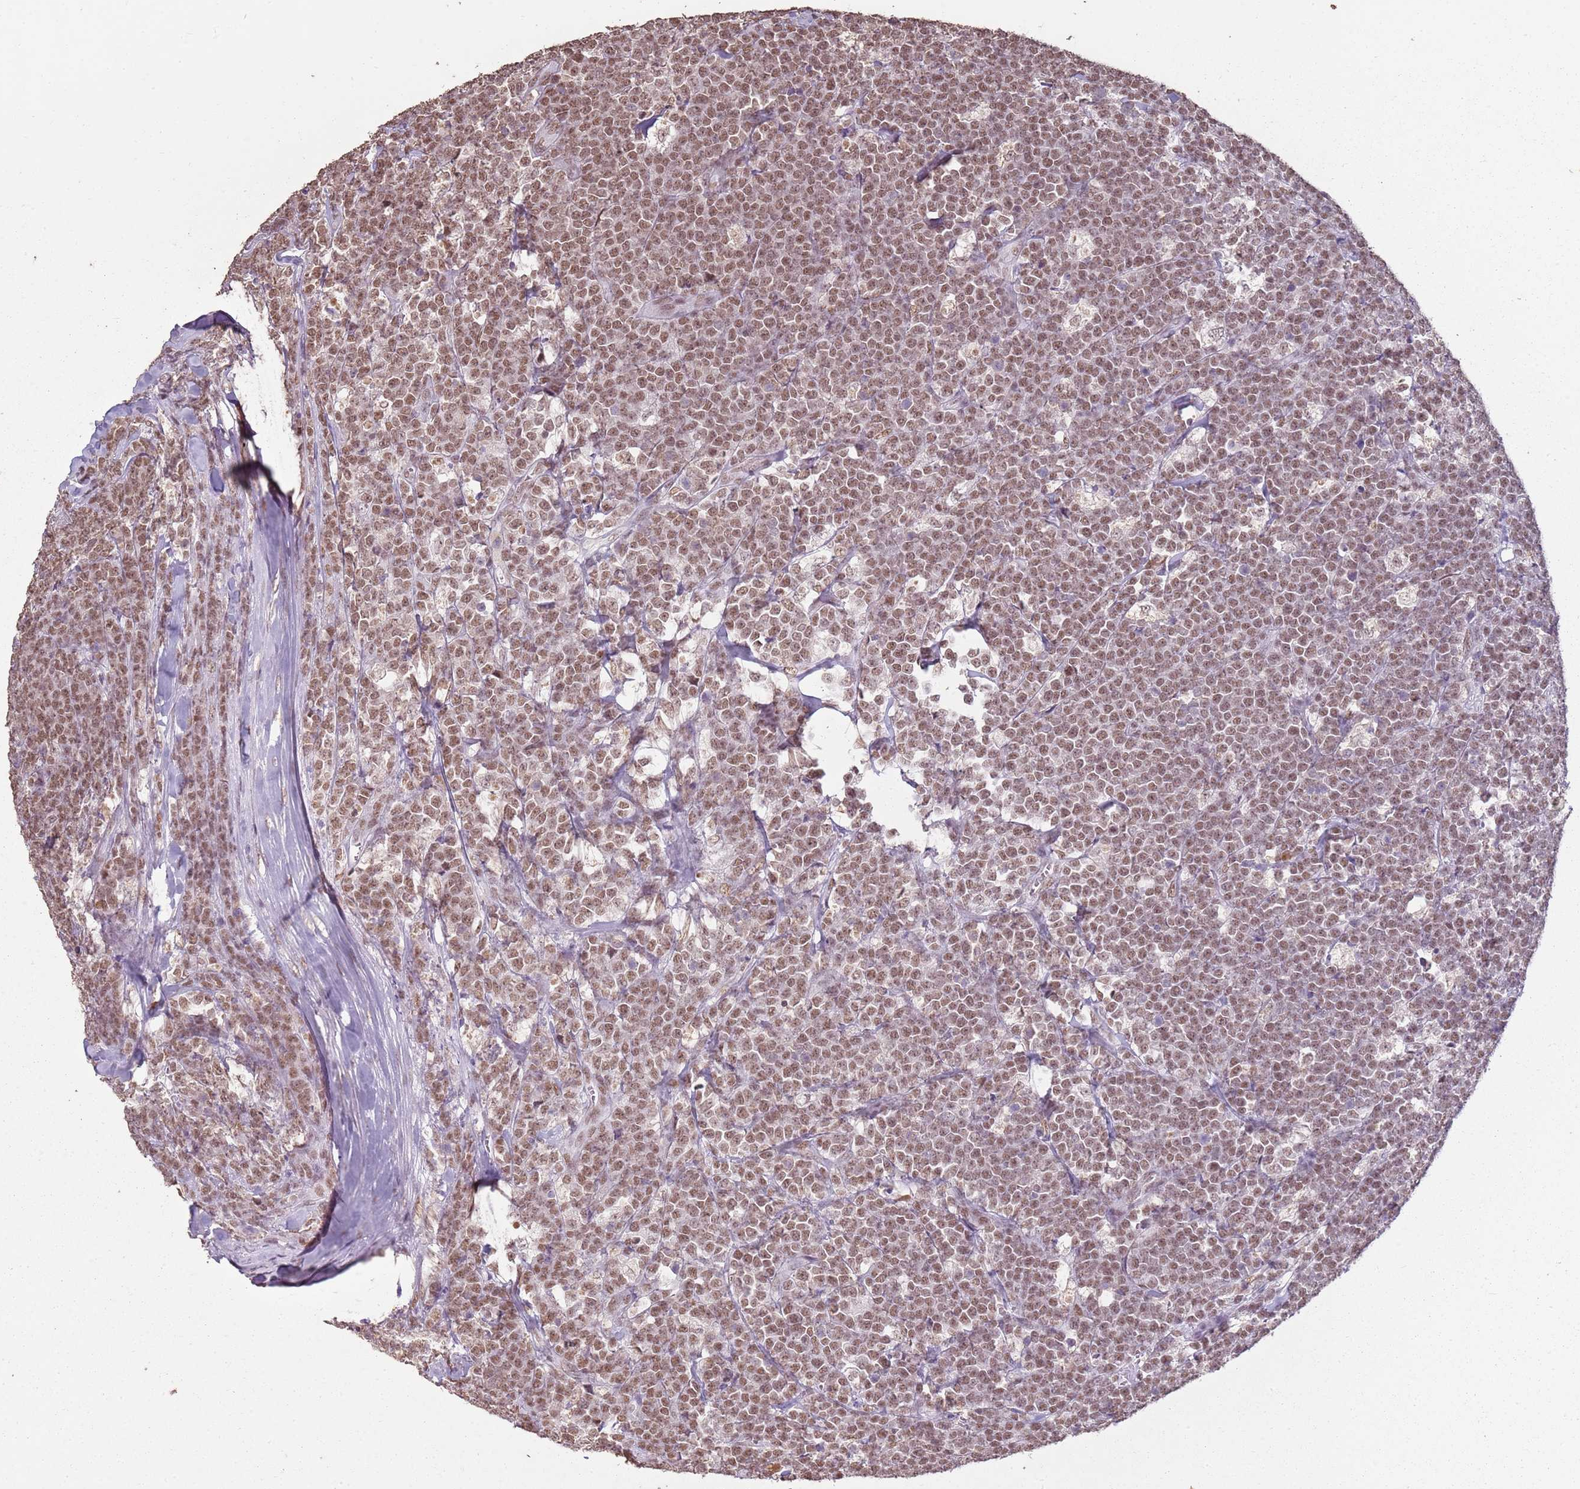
{"staining": {"intensity": "moderate", "quantity": ">75%", "location": "nuclear"}, "tissue": "lymphoma", "cell_type": "Tumor cells", "image_type": "cancer", "snomed": [{"axis": "morphology", "description": "Malignant lymphoma, non-Hodgkin's type, High grade"}, {"axis": "topography", "description": "Small intestine"}, {"axis": "topography", "description": "Colon"}], "caption": "Lymphoma was stained to show a protein in brown. There is medium levels of moderate nuclear expression in about >75% of tumor cells. (DAB IHC, brown staining for protein, blue staining for nuclei).", "gene": "ARL14EP", "patient": {"sex": "male", "age": 8}}